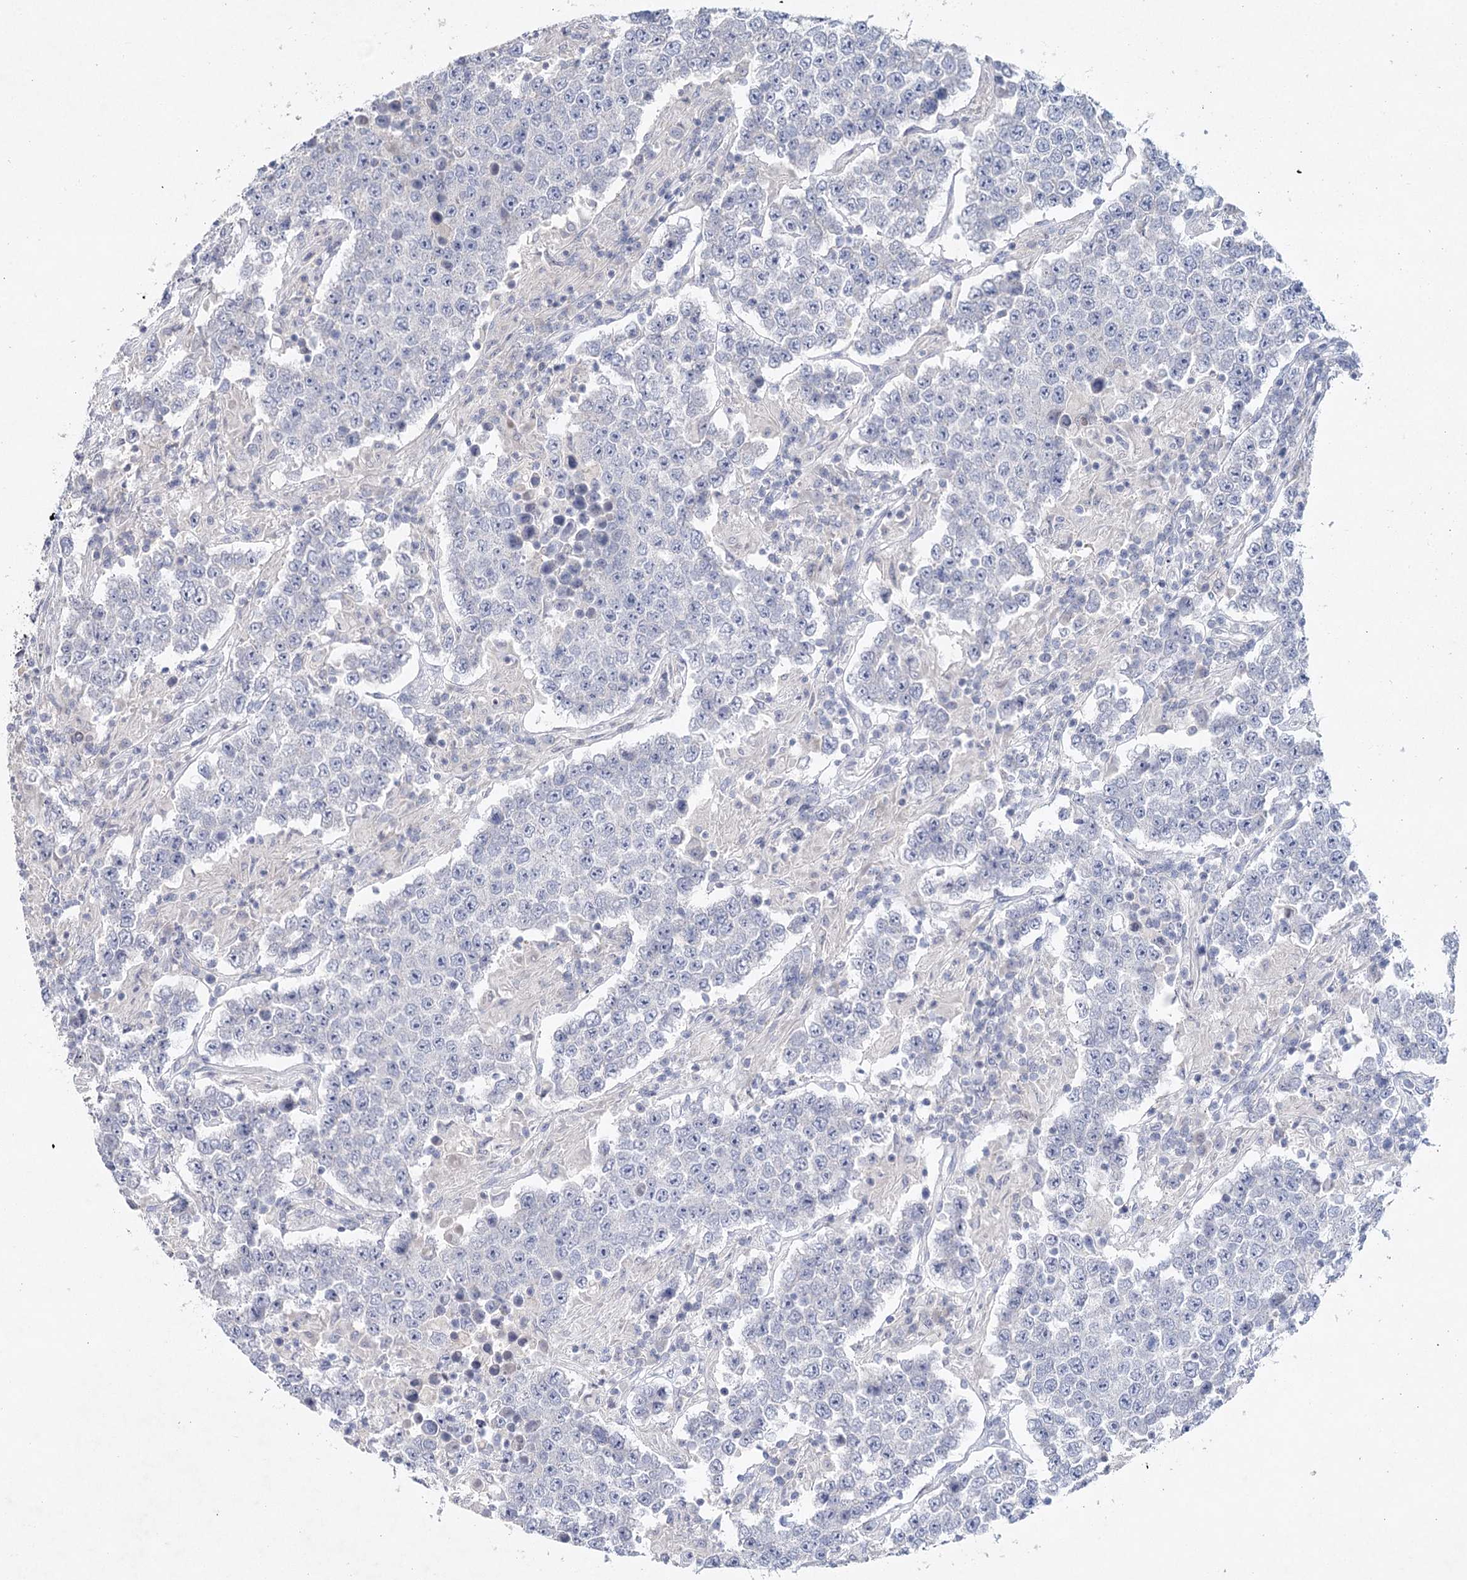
{"staining": {"intensity": "negative", "quantity": "none", "location": "none"}, "tissue": "testis cancer", "cell_type": "Tumor cells", "image_type": "cancer", "snomed": [{"axis": "morphology", "description": "Normal tissue, NOS"}, {"axis": "morphology", "description": "Urothelial carcinoma, High grade"}, {"axis": "morphology", "description": "Seminoma, NOS"}, {"axis": "morphology", "description": "Carcinoma, Embryonal, NOS"}, {"axis": "topography", "description": "Urinary bladder"}, {"axis": "topography", "description": "Testis"}], "caption": "Immunohistochemistry (IHC) photomicrograph of neoplastic tissue: testis embryonal carcinoma stained with DAB (3,3'-diaminobenzidine) reveals no significant protein expression in tumor cells. (Brightfield microscopy of DAB (3,3'-diaminobenzidine) immunohistochemistry at high magnification).", "gene": "MAP3K13", "patient": {"sex": "male", "age": 41}}